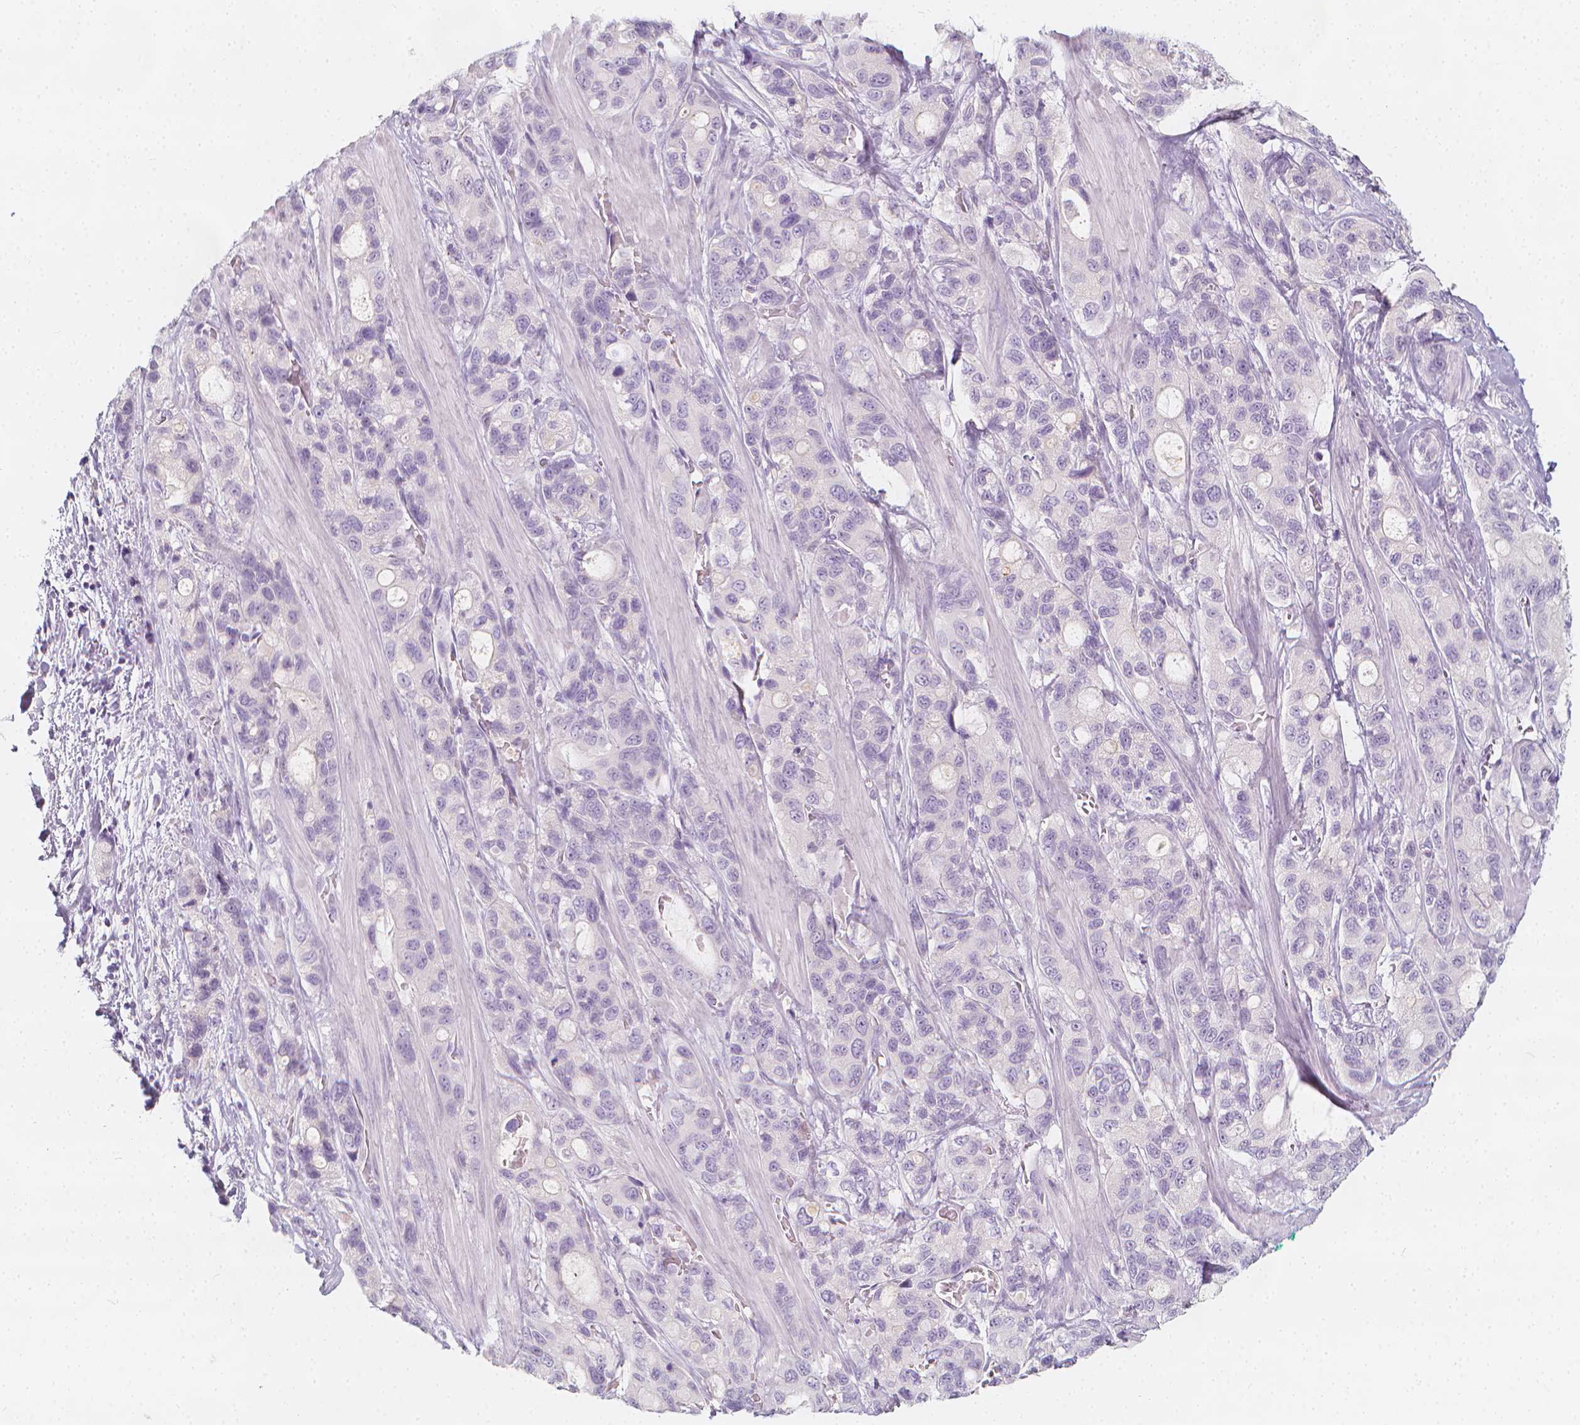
{"staining": {"intensity": "negative", "quantity": "none", "location": "none"}, "tissue": "stomach cancer", "cell_type": "Tumor cells", "image_type": "cancer", "snomed": [{"axis": "morphology", "description": "Adenocarcinoma, NOS"}, {"axis": "topography", "description": "Stomach"}], "caption": "Tumor cells are negative for brown protein staining in stomach adenocarcinoma.", "gene": "RBFOX1", "patient": {"sex": "male", "age": 63}}